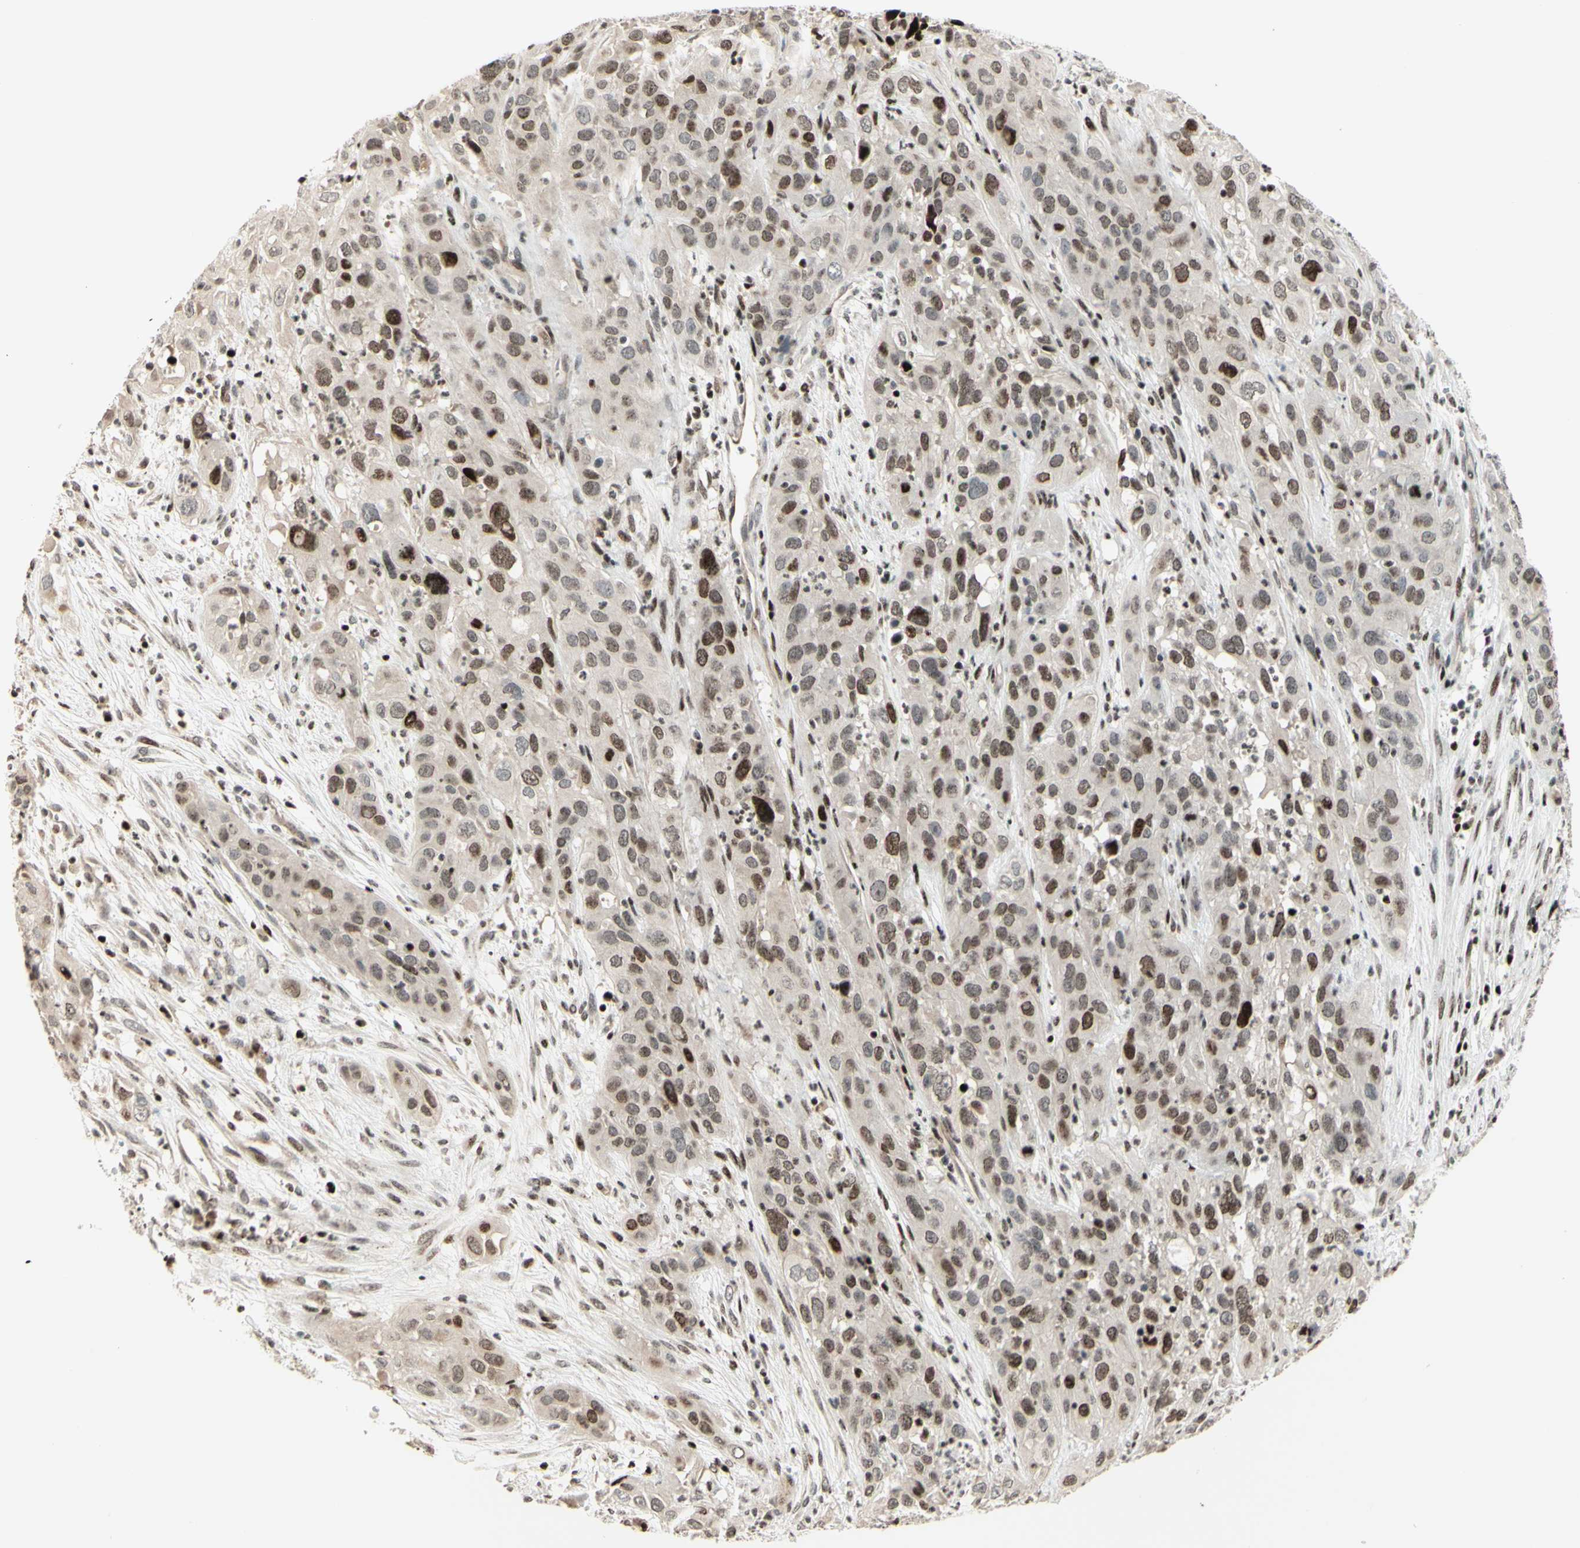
{"staining": {"intensity": "moderate", "quantity": "25%-75%", "location": "cytoplasmic/membranous,nuclear"}, "tissue": "cervical cancer", "cell_type": "Tumor cells", "image_type": "cancer", "snomed": [{"axis": "morphology", "description": "Squamous cell carcinoma, NOS"}, {"axis": "topography", "description": "Cervix"}], "caption": "Moderate cytoplasmic/membranous and nuclear positivity for a protein is identified in approximately 25%-75% of tumor cells of cervical cancer (squamous cell carcinoma) using immunohistochemistry (IHC).", "gene": "CDKL5", "patient": {"sex": "female", "age": 32}}